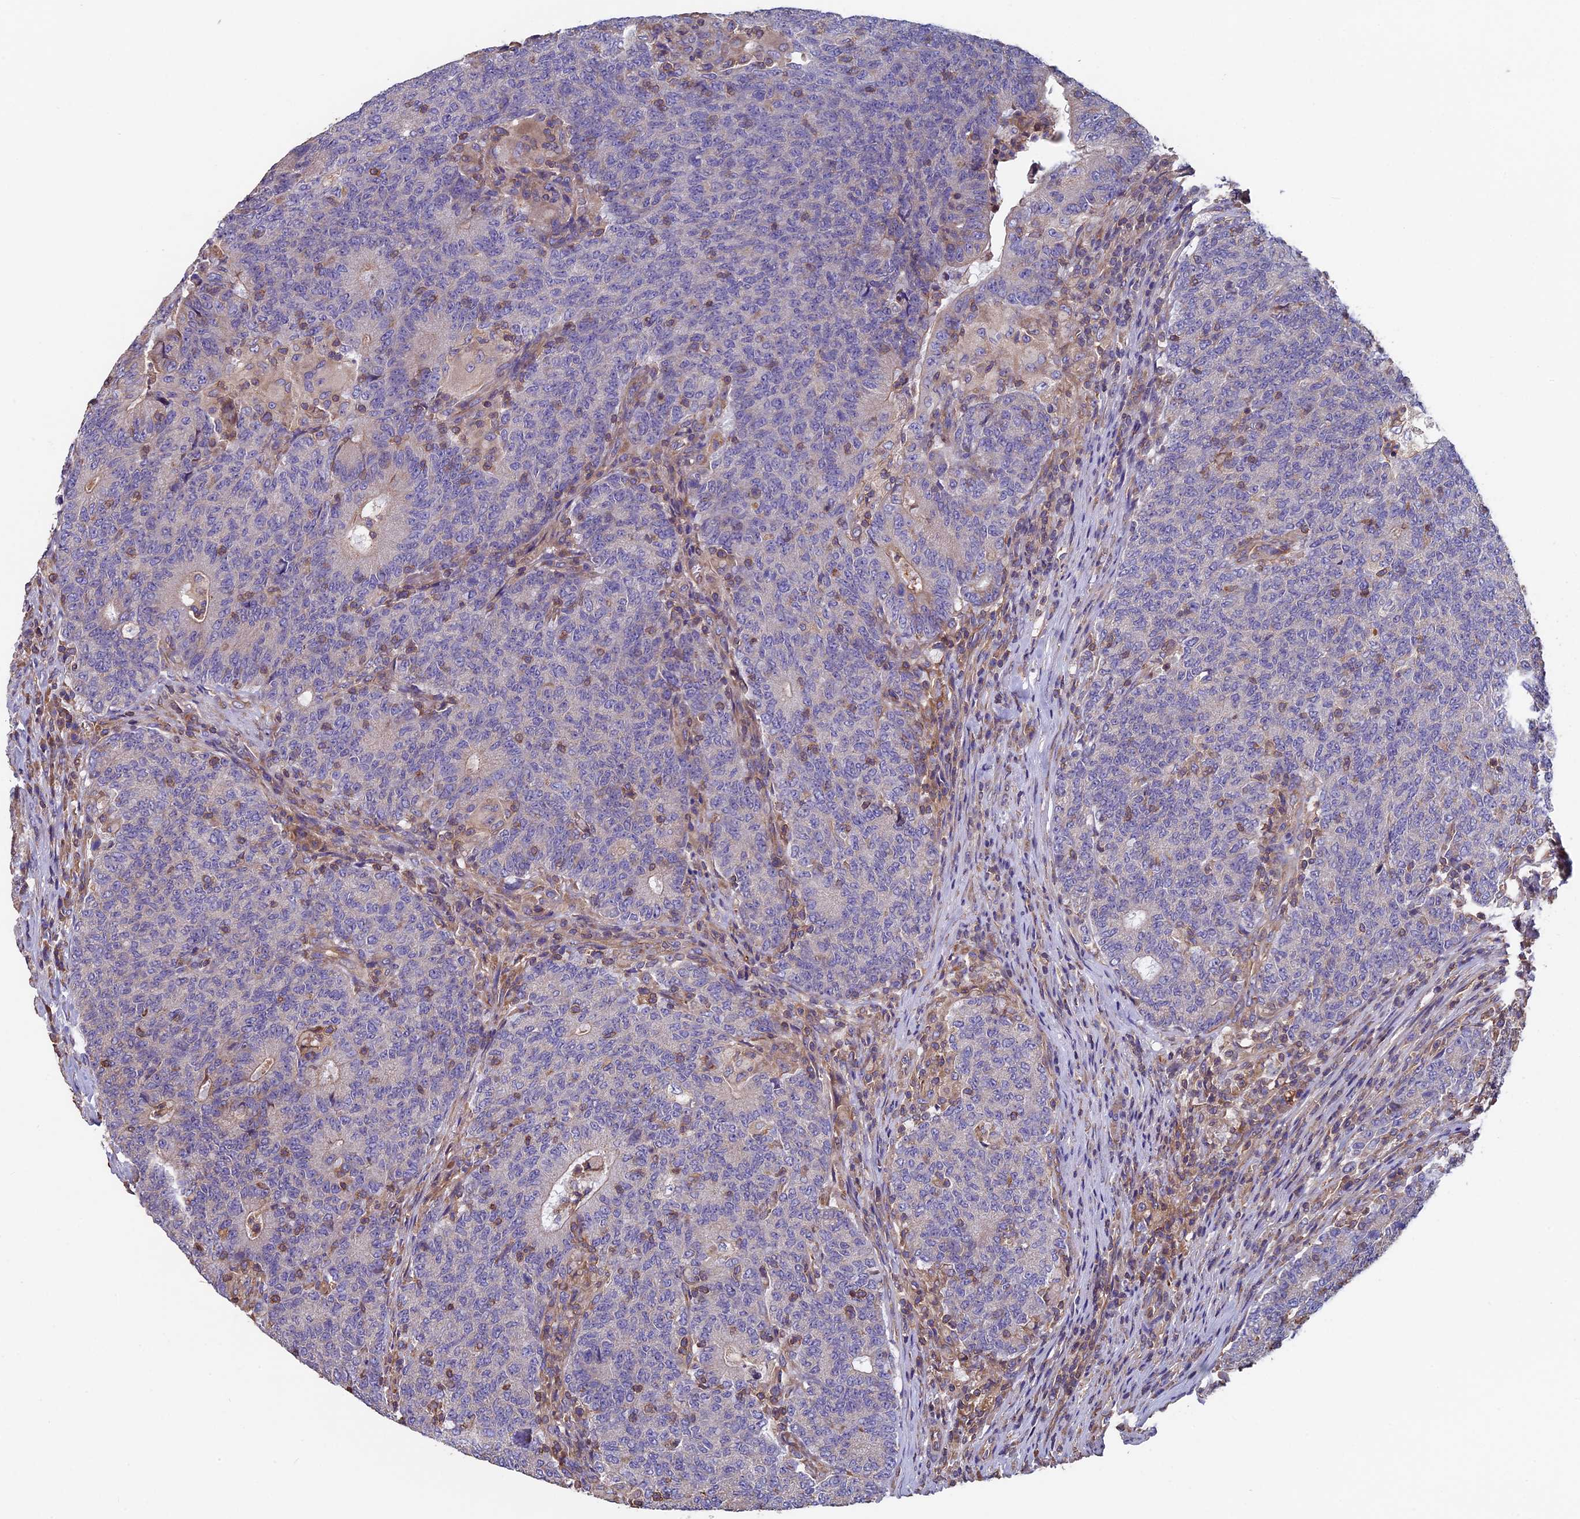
{"staining": {"intensity": "negative", "quantity": "none", "location": "none"}, "tissue": "colorectal cancer", "cell_type": "Tumor cells", "image_type": "cancer", "snomed": [{"axis": "morphology", "description": "Adenocarcinoma, NOS"}, {"axis": "topography", "description": "Colon"}], "caption": "Immunohistochemical staining of colorectal adenocarcinoma demonstrates no significant positivity in tumor cells.", "gene": "CCDC153", "patient": {"sex": "female", "age": 75}}